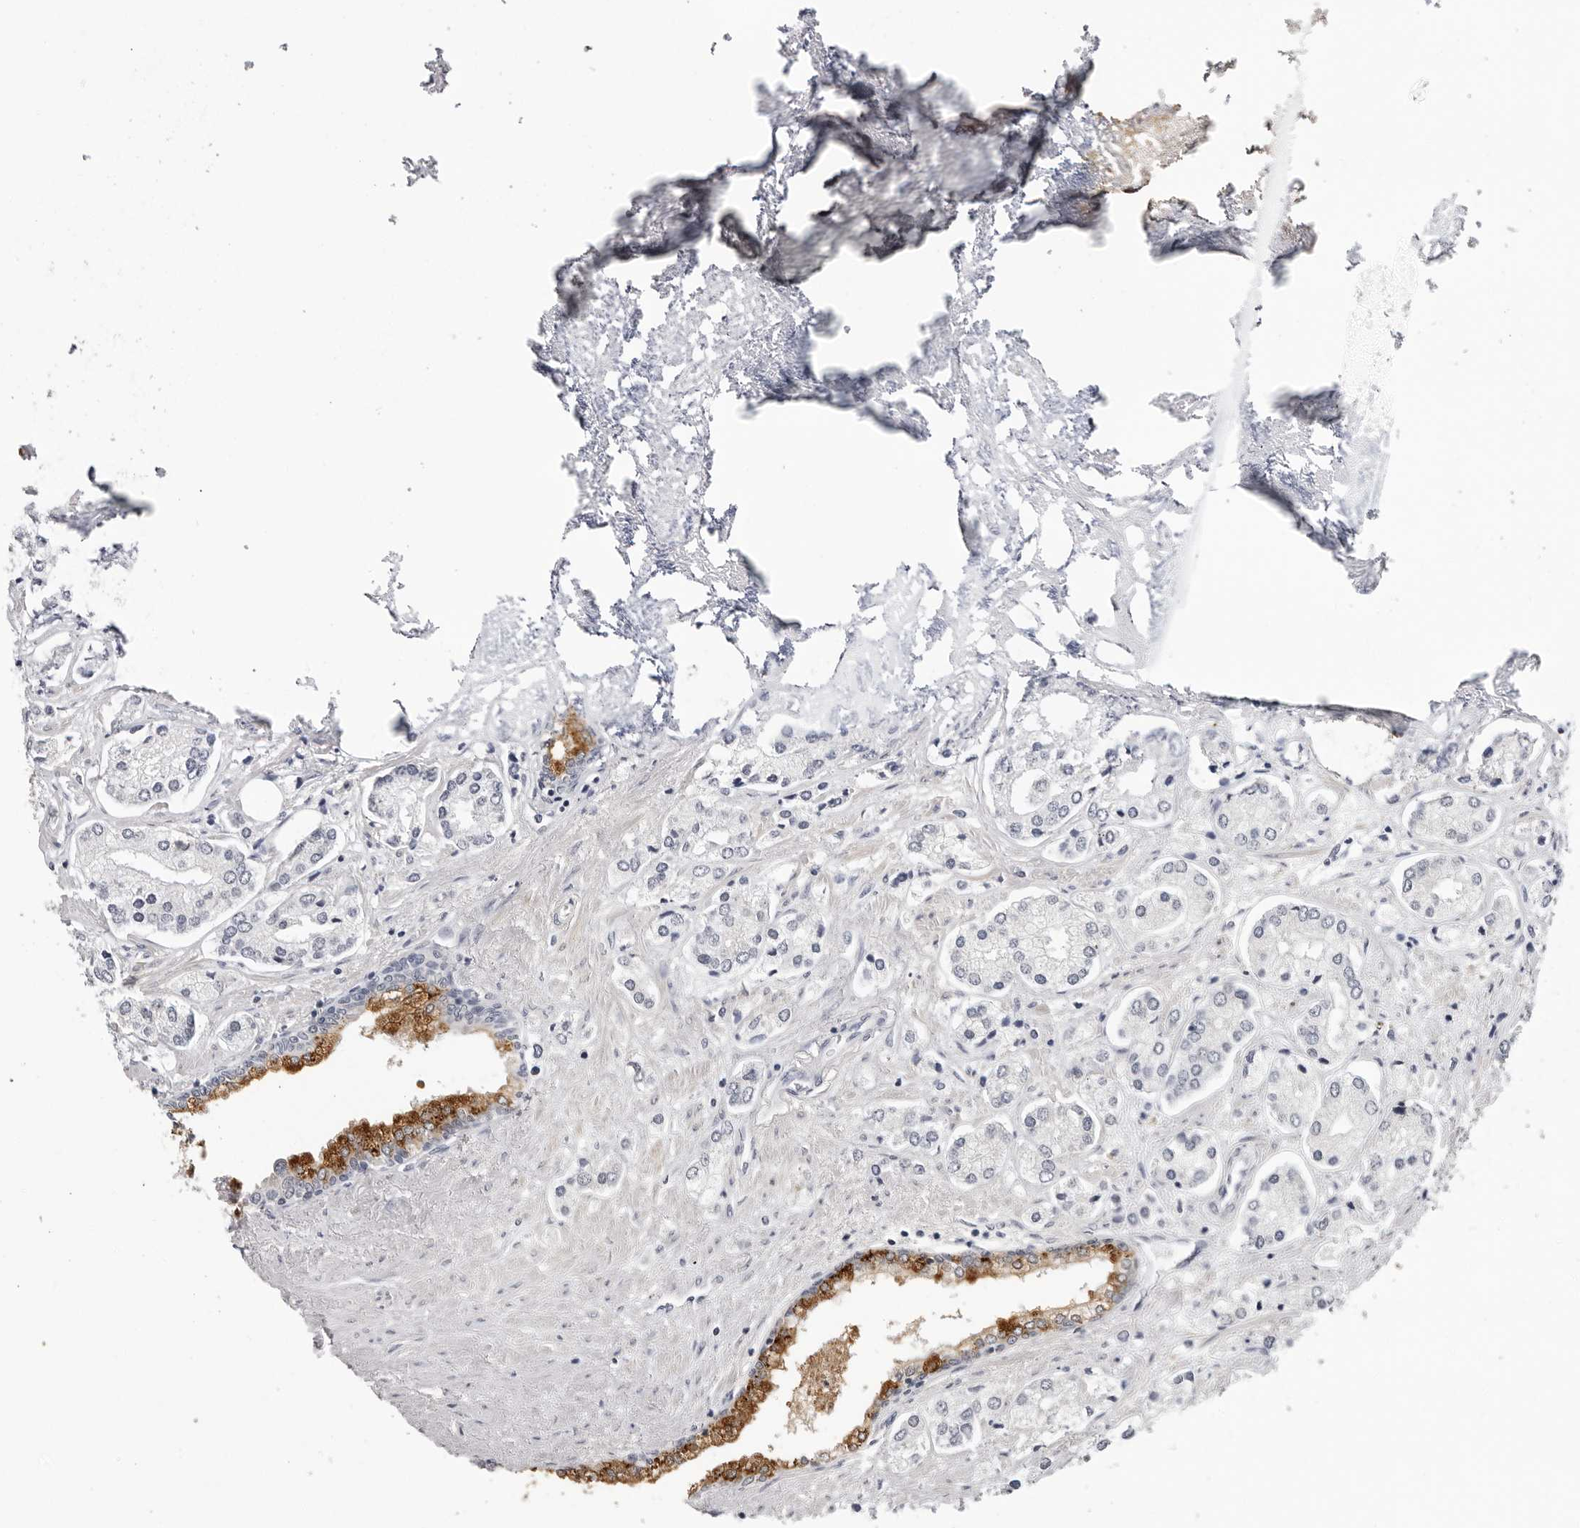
{"staining": {"intensity": "negative", "quantity": "none", "location": "none"}, "tissue": "prostate cancer", "cell_type": "Tumor cells", "image_type": "cancer", "snomed": [{"axis": "morphology", "description": "Adenocarcinoma, High grade"}, {"axis": "topography", "description": "Prostate"}], "caption": "Tumor cells show no significant protein expression in prostate cancer (high-grade adenocarcinoma).", "gene": "ZNF502", "patient": {"sex": "male", "age": 66}}